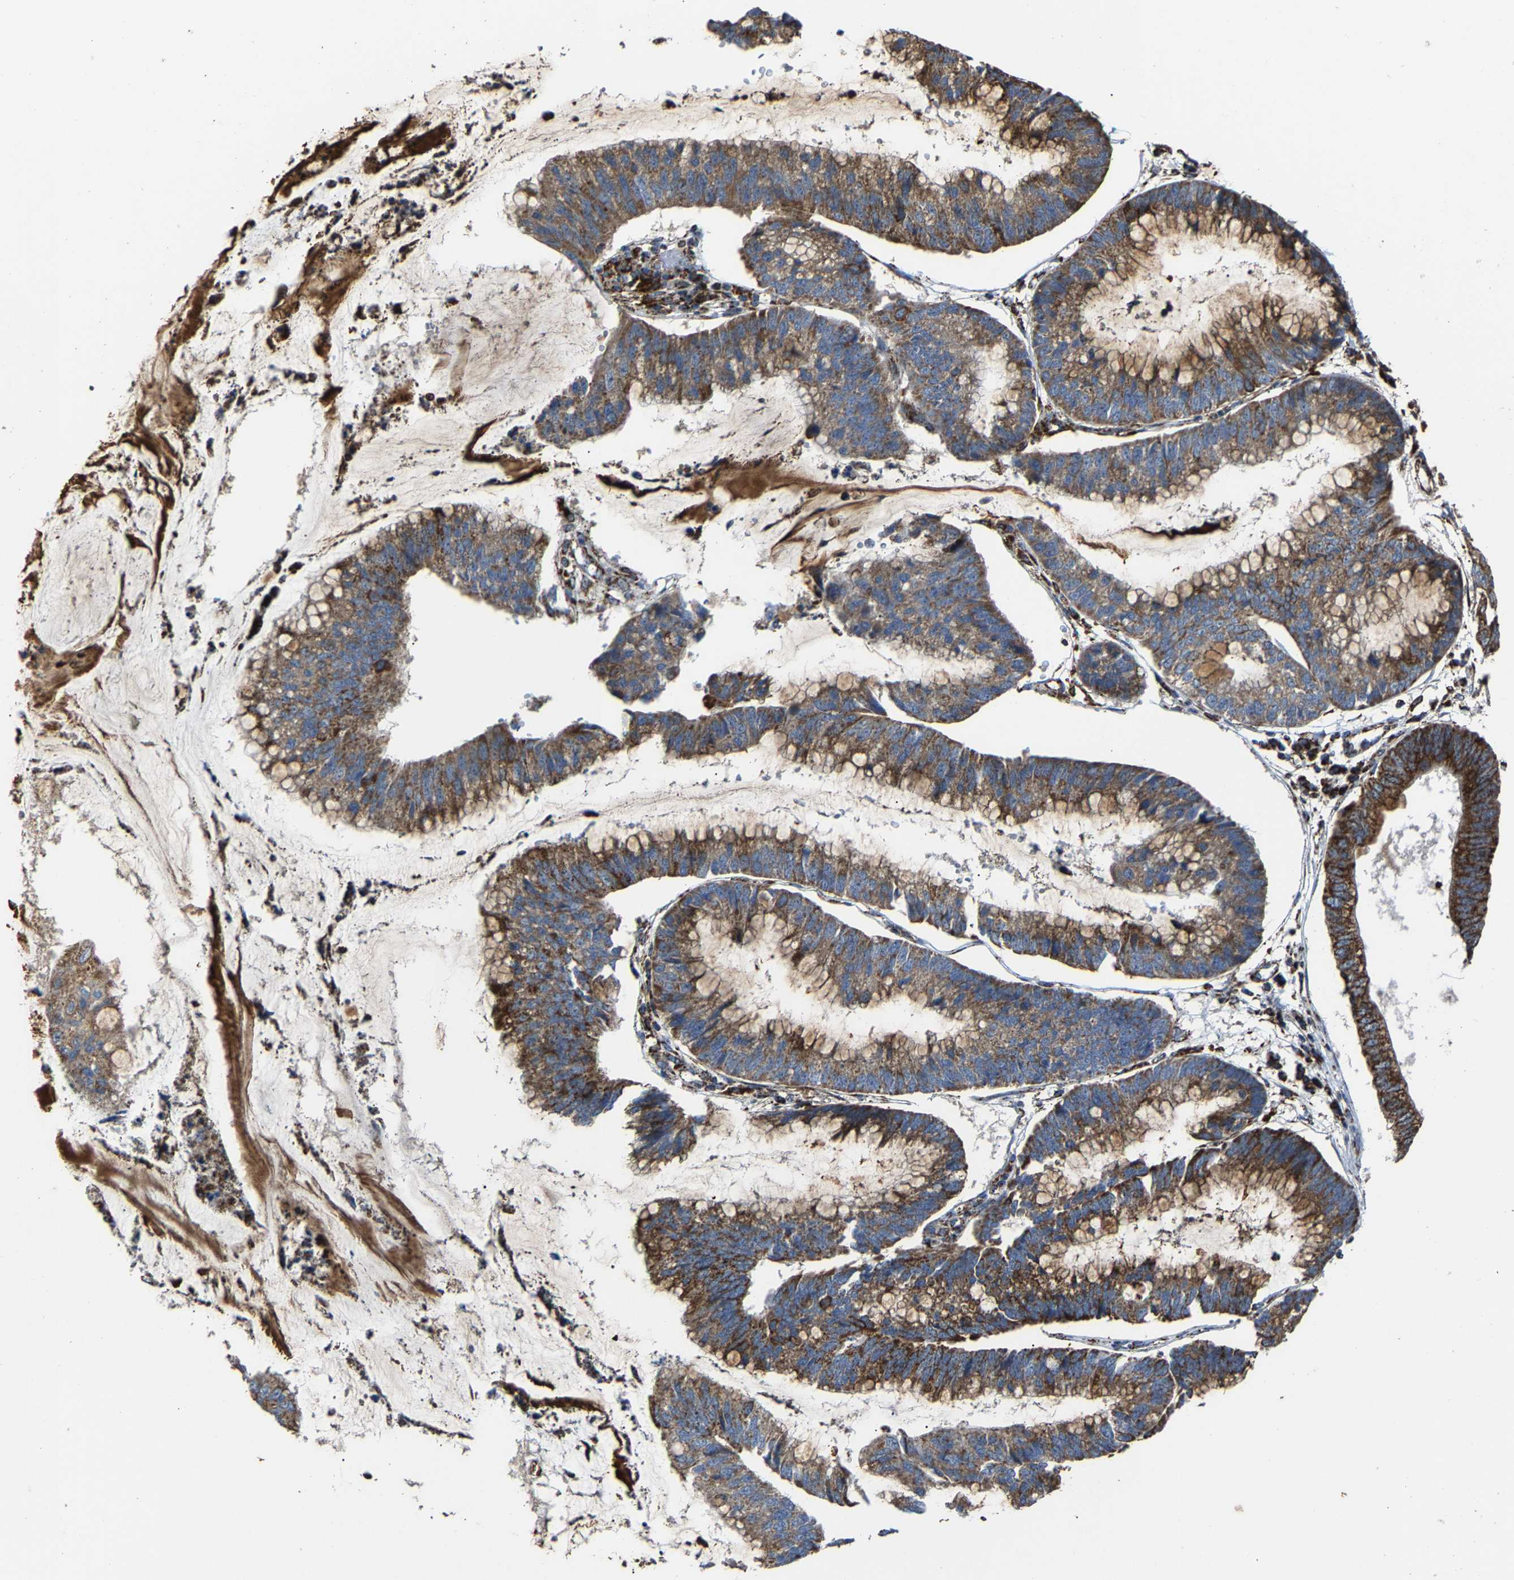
{"staining": {"intensity": "strong", "quantity": ">75%", "location": "cytoplasmic/membranous"}, "tissue": "stomach cancer", "cell_type": "Tumor cells", "image_type": "cancer", "snomed": [{"axis": "morphology", "description": "Adenocarcinoma, NOS"}, {"axis": "topography", "description": "Stomach"}], "caption": "High-power microscopy captured an immunohistochemistry (IHC) micrograph of adenocarcinoma (stomach), revealing strong cytoplasmic/membranous positivity in approximately >75% of tumor cells.", "gene": "NDUFV3", "patient": {"sex": "male", "age": 59}}